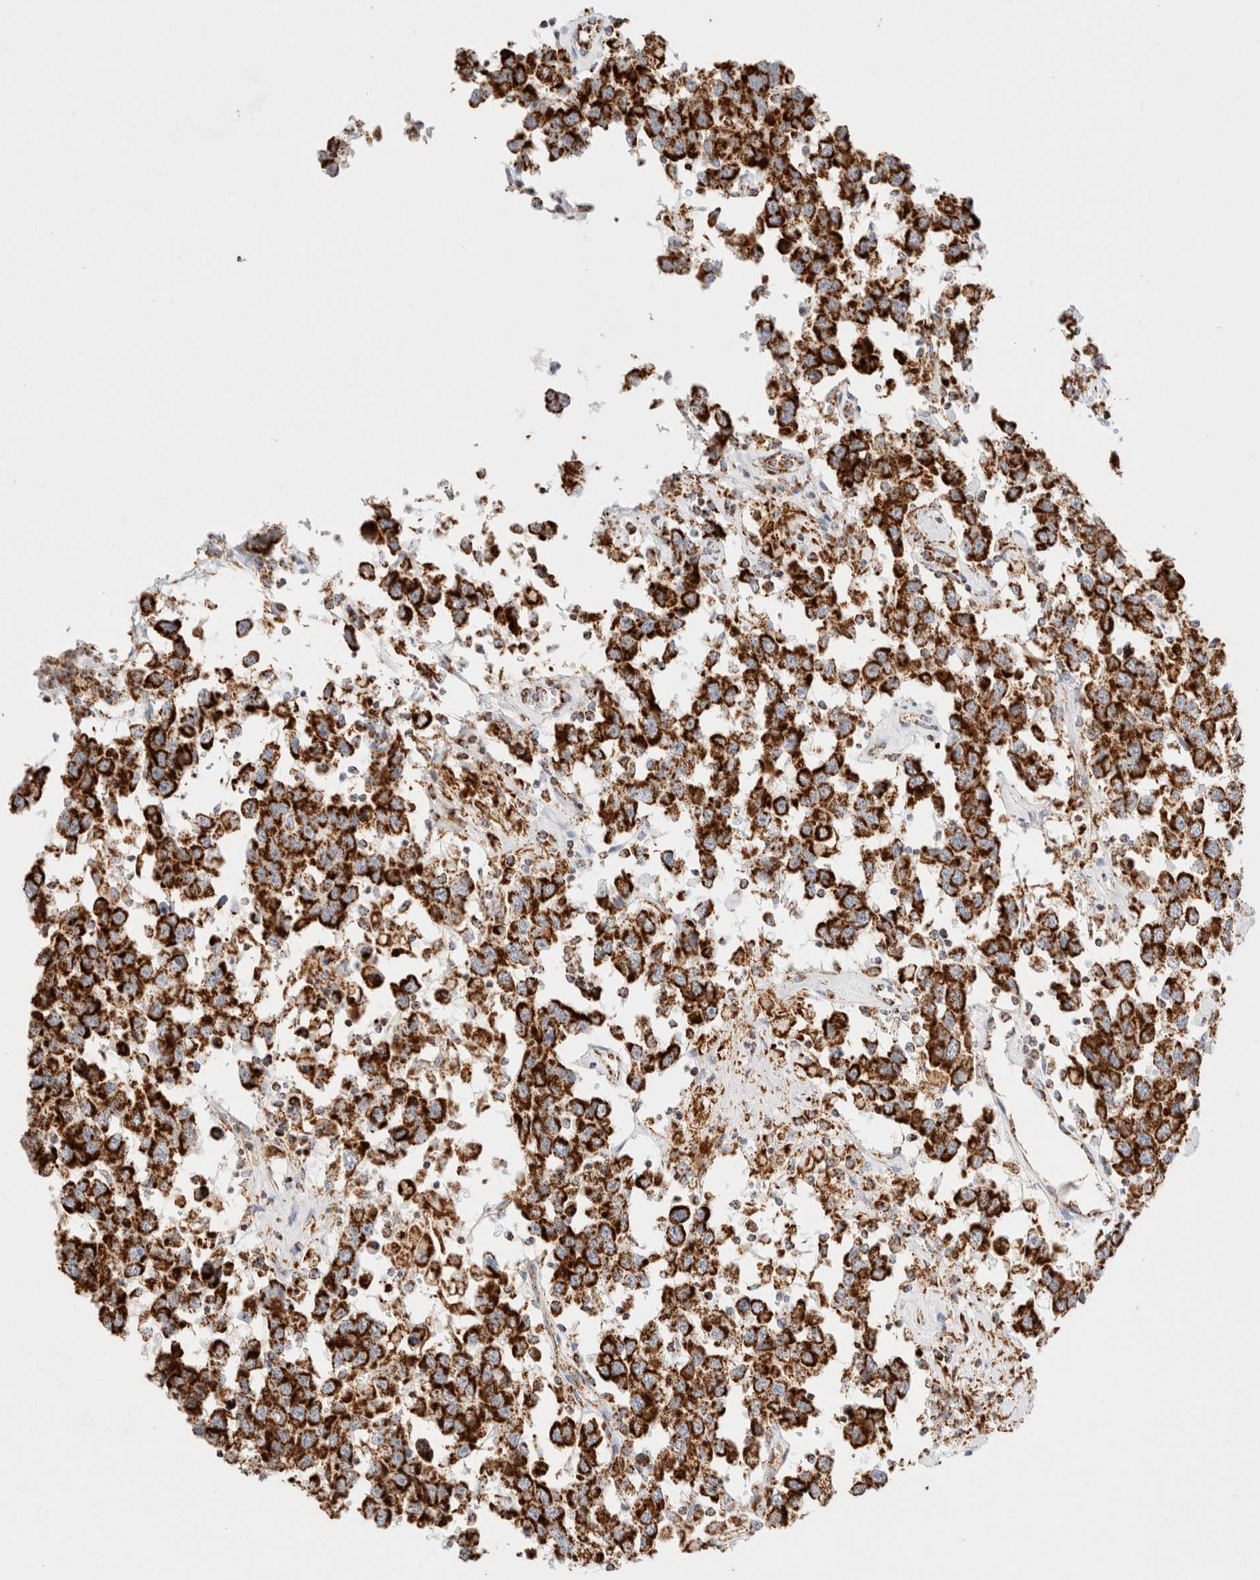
{"staining": {"intensity": "strong", "quantity": ">75%", "location": "cytoplasmic/membranous"}, "tissue": "testis cancer", "cell_type": "Tumor cells", "image_type": "cancer", "snomed": [{"axis": "morphology", "description": "Seminoma, NOS"}, {"axis": "topography", "description": "Testis"}], "caption": "Immunohistochemistry of human testis seminoma exhibits high levels of strong cytoplasmic/membranous expression in approximately >75% of tumor cells.", "gene": "PHB2", "patient": {"sex": "male", "age": 41}}